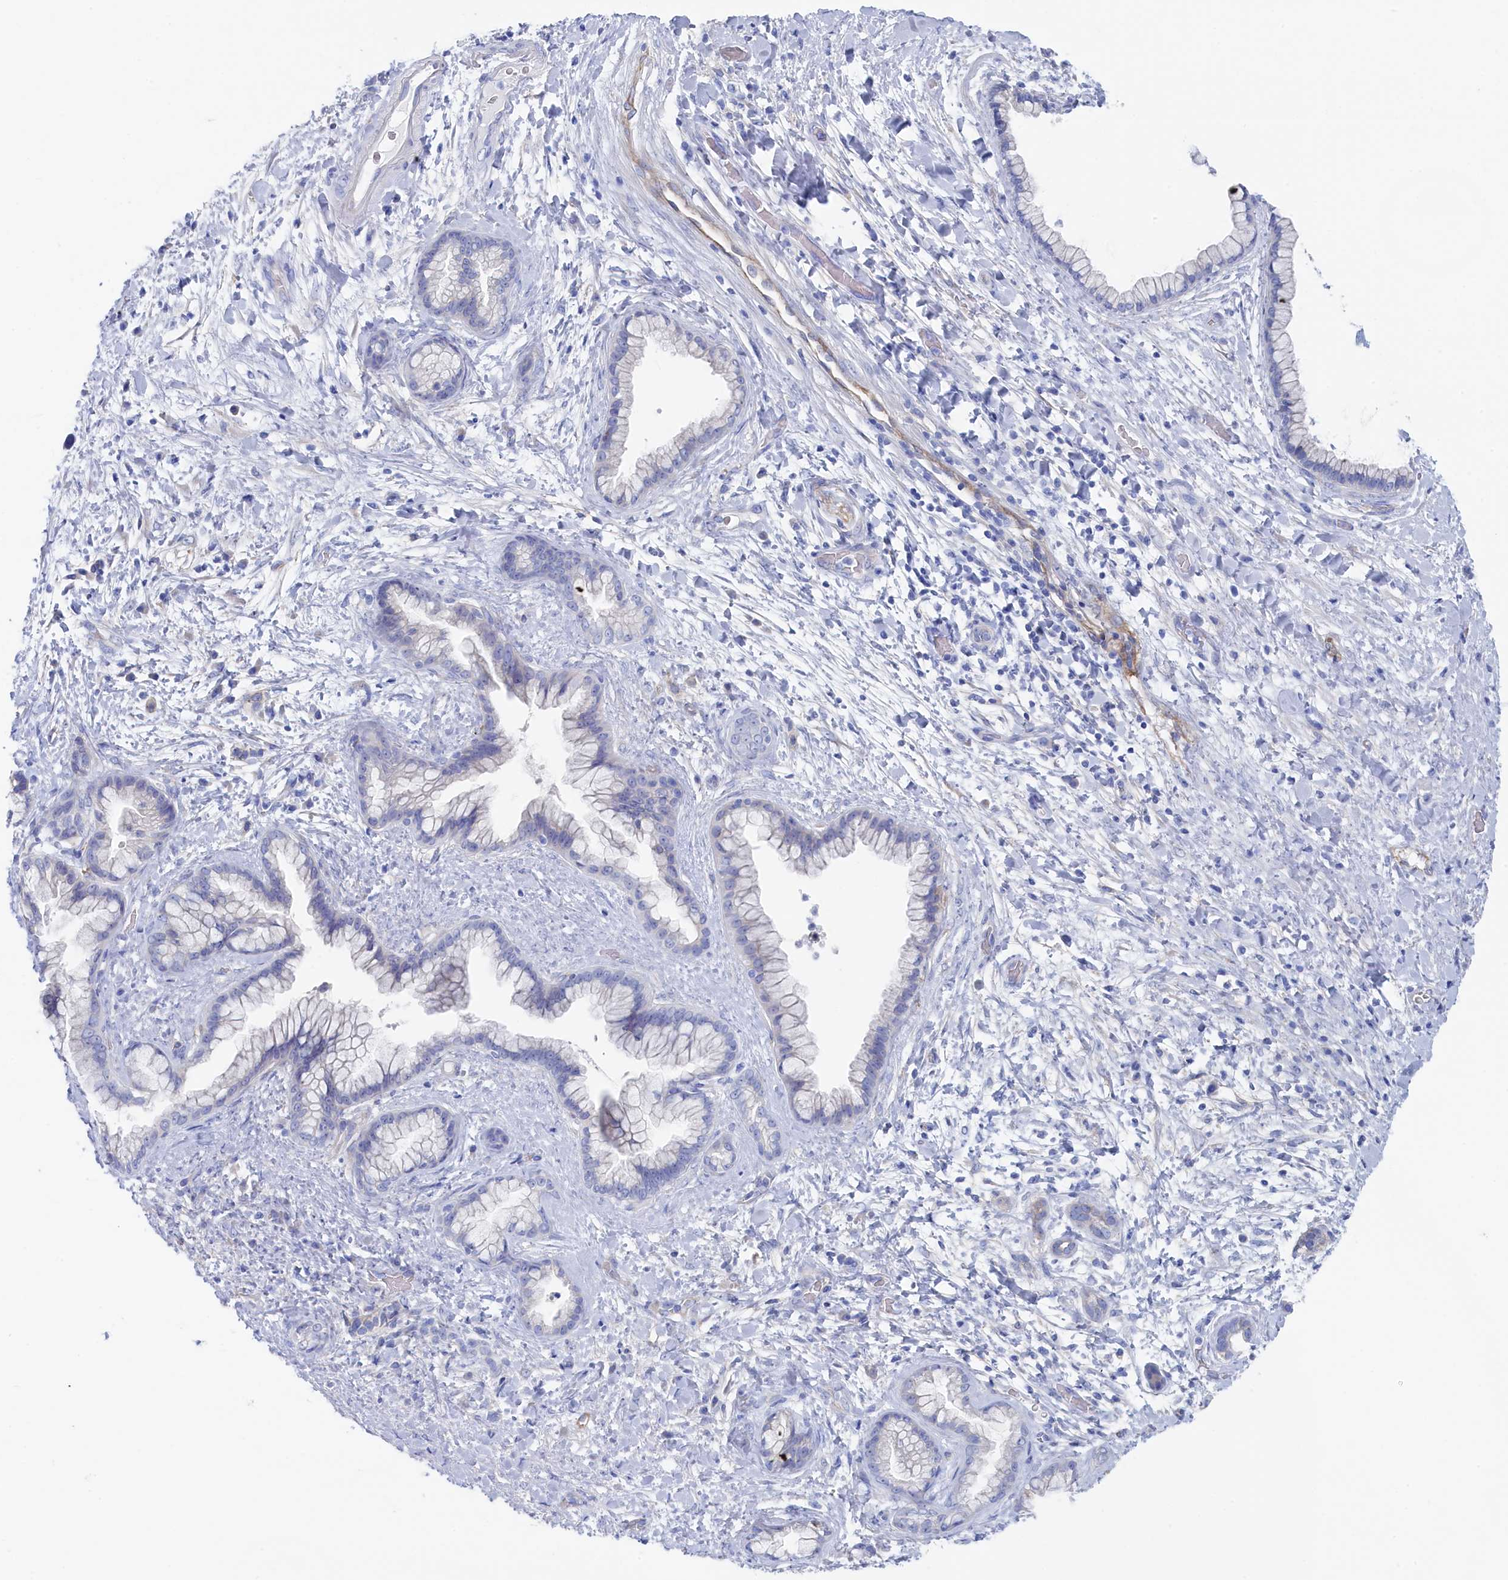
{"staining": {"intensity": "negative", "quantity": "none", "location": "none"}, "tissue": "pancreatic cancer", "cell_type": "Tumor cells", "image_type": "cancer", "snomed": [{"axis": "morphology", "description": "Adenocarcinoma, NOS"}, {"axis": "topography", "description": "Pancreas"}], "caption": "The photomicrograph reveals no significant expression in tumor cells of pancreatic cancer.", "gene": "TMOD2", "patient": {"sex": "female", "age": 78}}